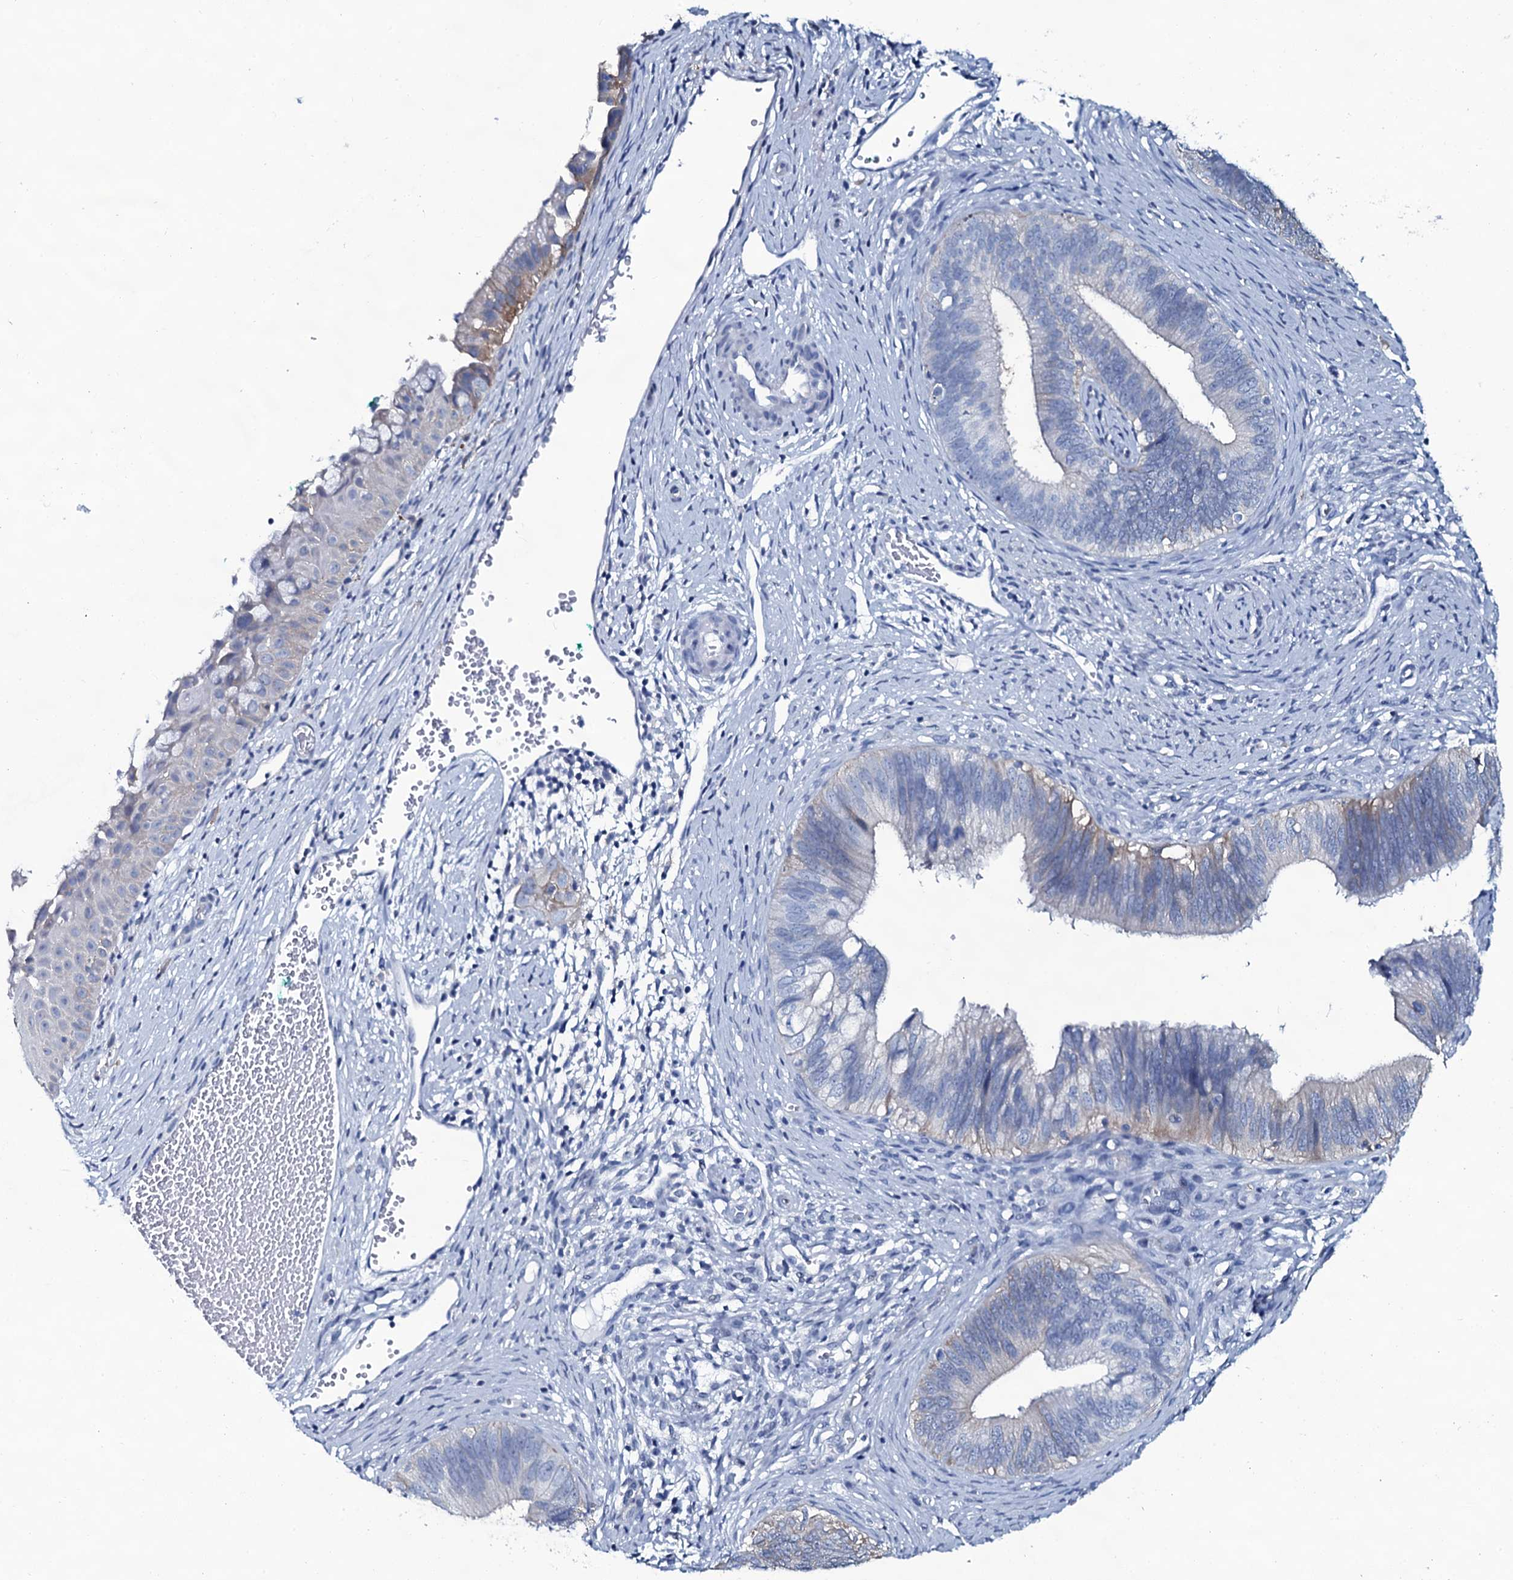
{"staining": {"intensity": "weak", "quantity": "<25%", "location": "cytoplasmic/membranous"}, "tissue": "cervical cancer", "cell_type": "Tumor cells", "image_type": "cancer", "snomed": [{"axis": "morphology", "description": "Adenocarcinoma, NOS"}, {"axis": "topography", "description": "Cervix"}], "caption": "Immunohistochemistry (IHC) histopathology image of human cervical cancer stained for a protein (brown), which displays no expression in tumor cells. Nuclei are stained in blue.", "gene": "SLC4A7", "patient": {"sex": "female", "age": 42}}